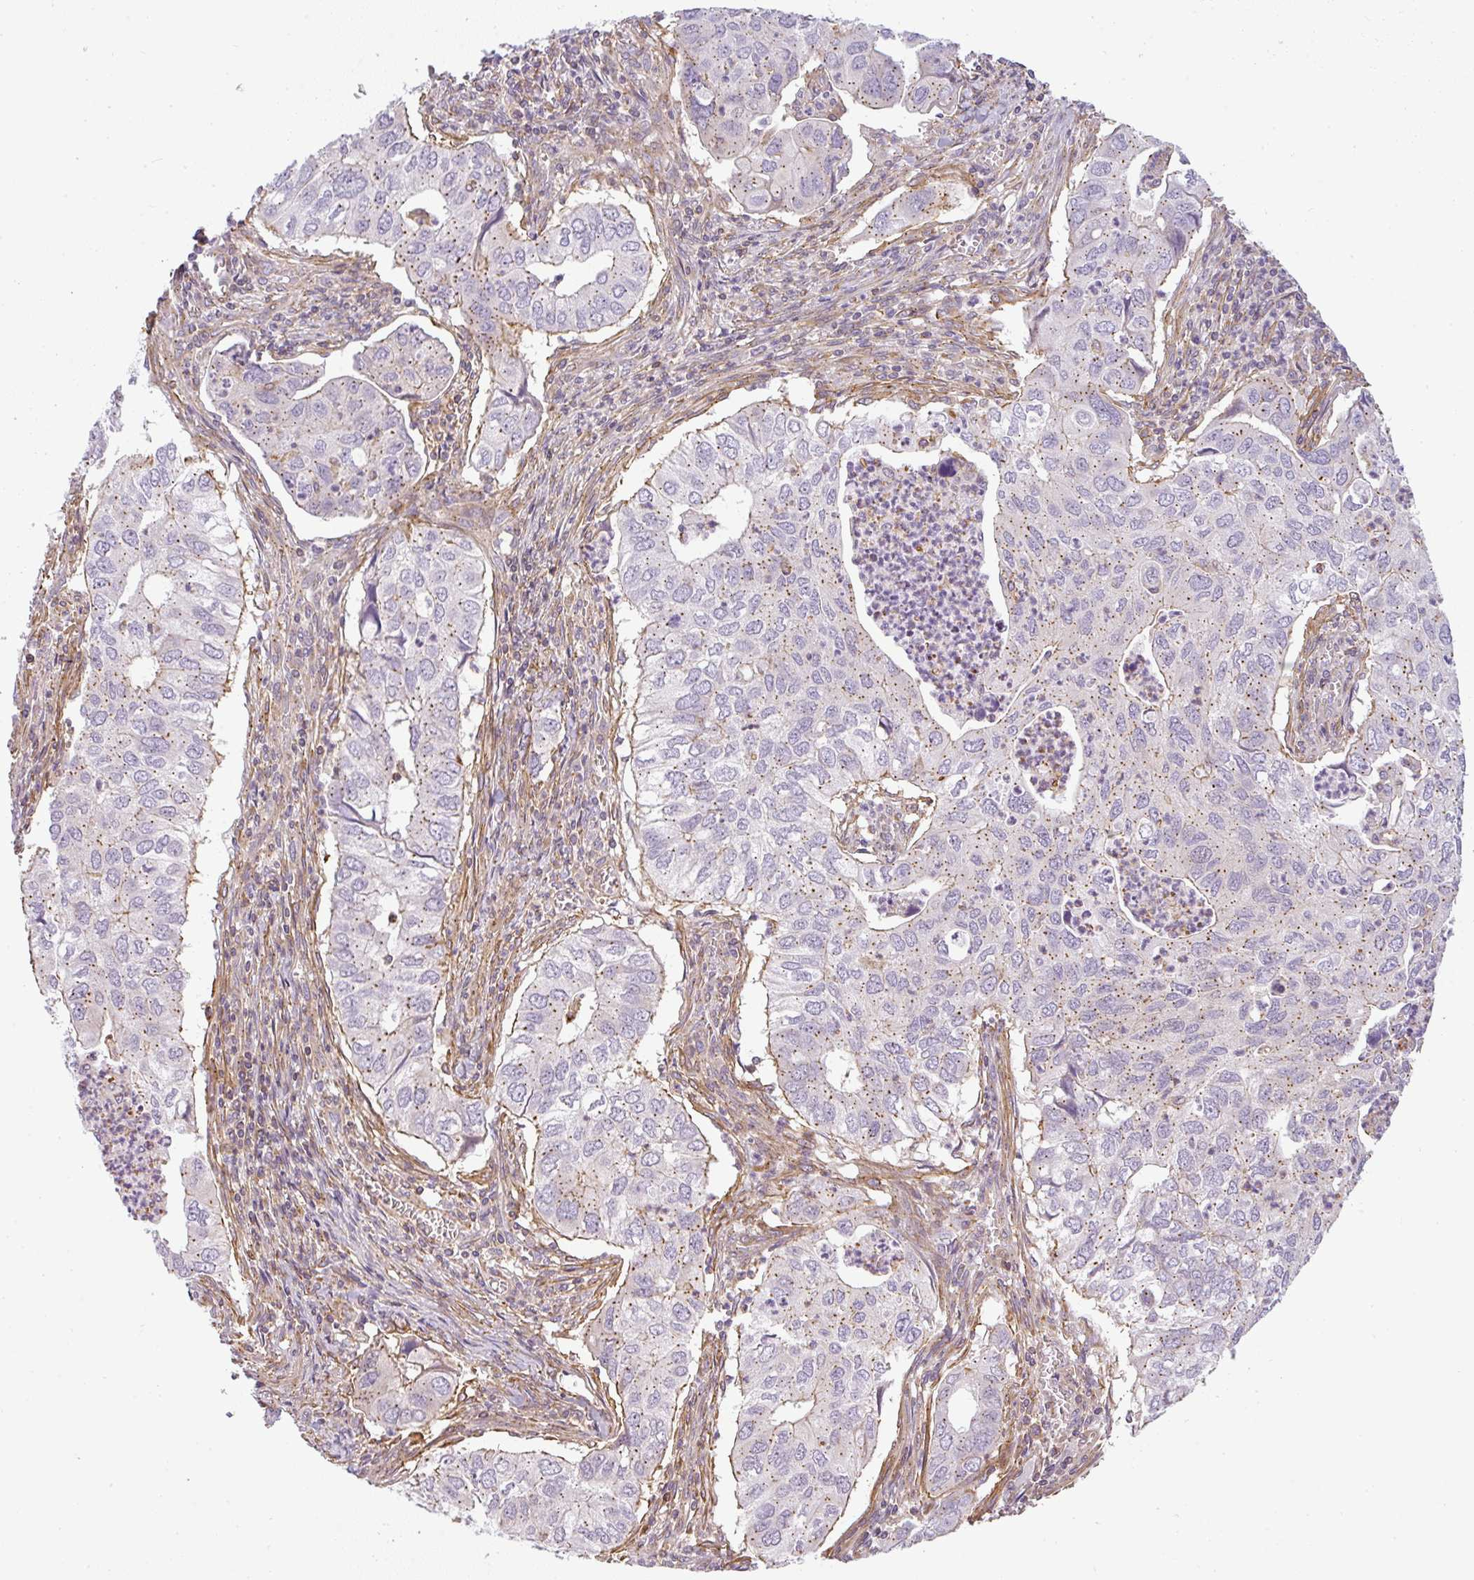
{"staining": {"intensity": "weak", "quantity": "<25%", "location": "cytoplasmic/membranous"}, "tissue": "lung cancer", "cell_type": "Tumor cells", "image_type": "cancer", "snomed": [{"axis": "morphology", "description": "Adenocarcinoma, NOS"}, {"axis": "topography", "description": "Lung"}], "caption": "Protein analysis of lung cancer exhibits no significant staining in tumor cells.", "gene": "SULF1", "patient": {"sex": "male", "age": 48}}